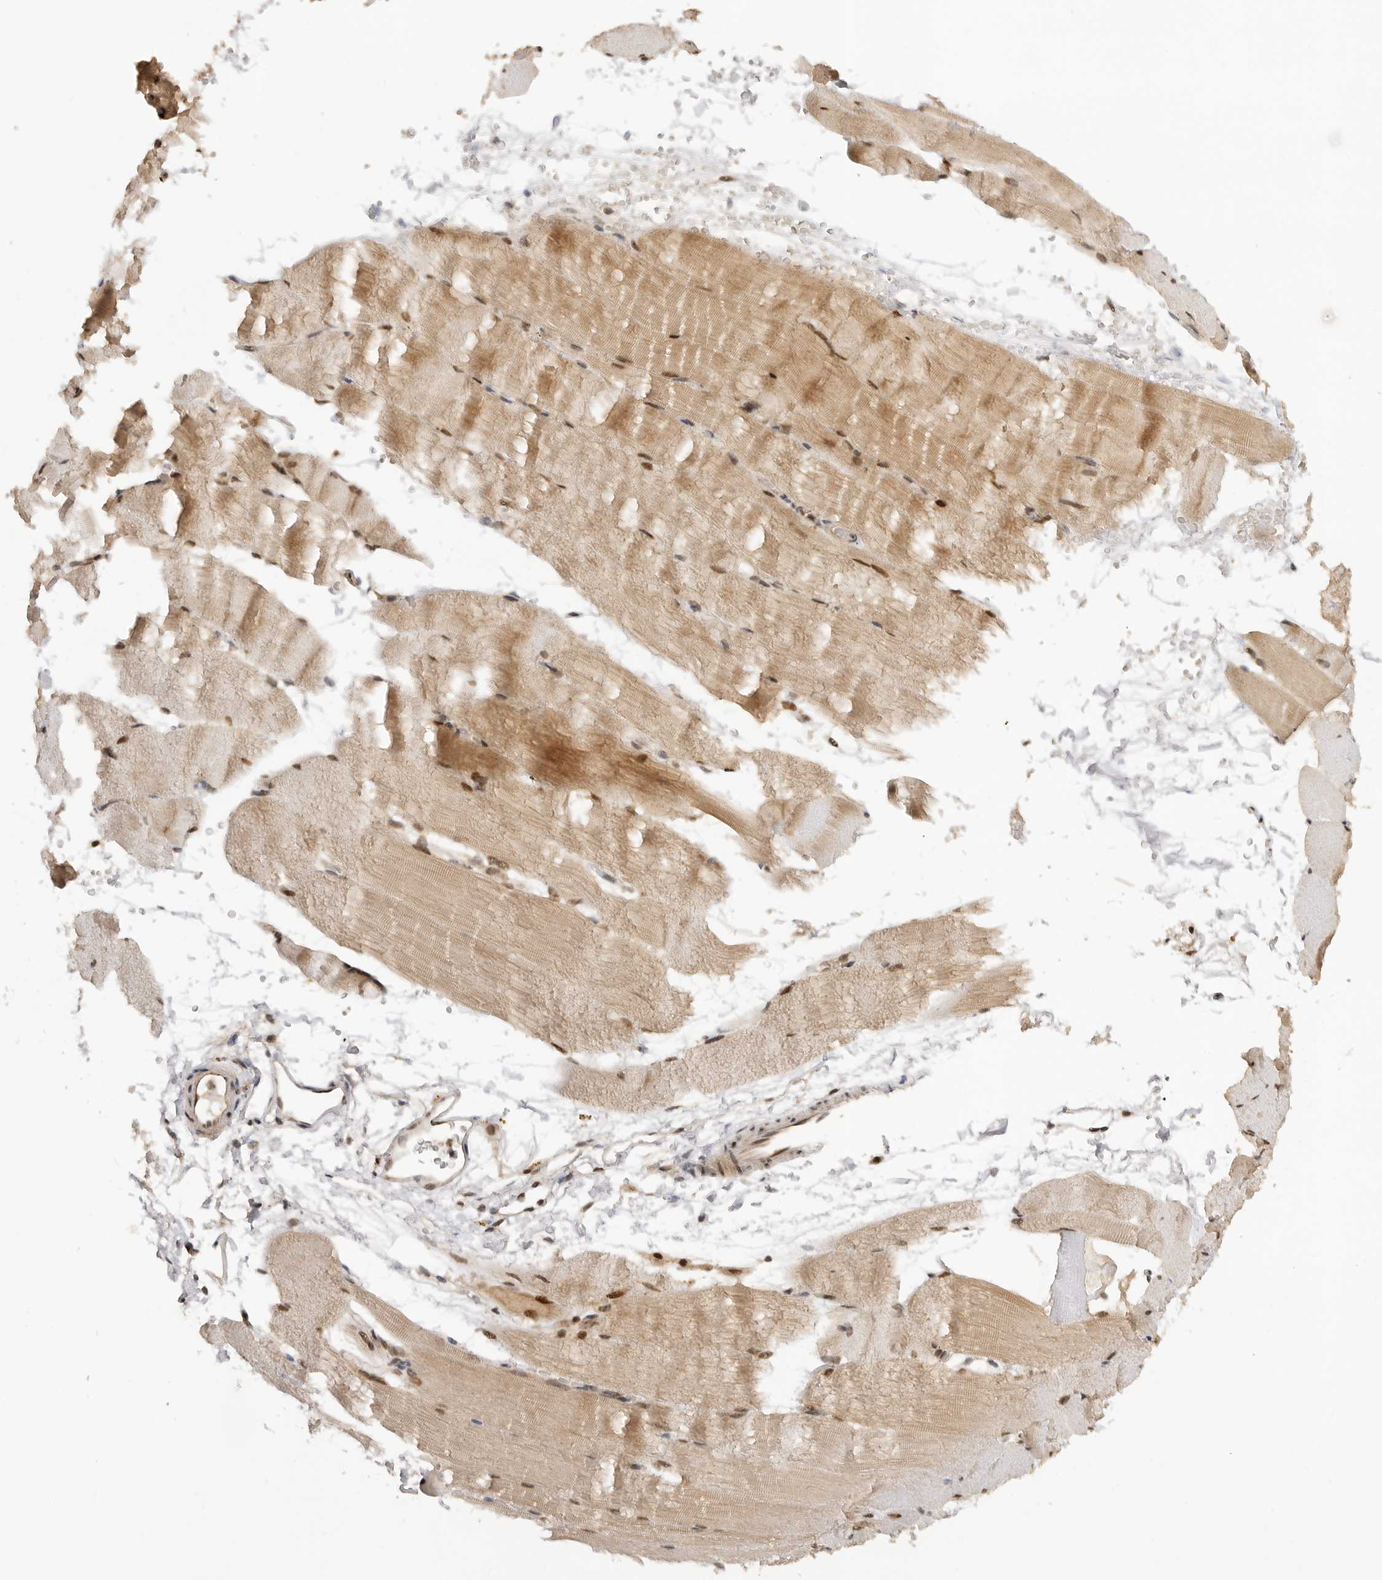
{"staining": {"intensity": "moderate", "quantity": ">75%", "location": "cytoplasmic/membranous,nuclear"}, "tissue": "skeletal muscle", "cell_type": "Myocytes", "image_type": "normal", "snomed": [{"axis": "morphology", "description": "Normal tissue, NOS"}, {"axis": "topography", "description": "Skeletal muscle"}, {"axis": "topography", "description": "Parathyroid gland"}], "caption": "Normal skeletal muscle demonstrates moderate cytoplasmic/membranous,nuclear positivity in approximately >75% of myocytes, visualized by immunohistochemistry. (DAB IHC, brown staining for protein, blue staining for nuclei).", "gene": "ALKAL1", "patient": {"sex": "female", "age": 37}}